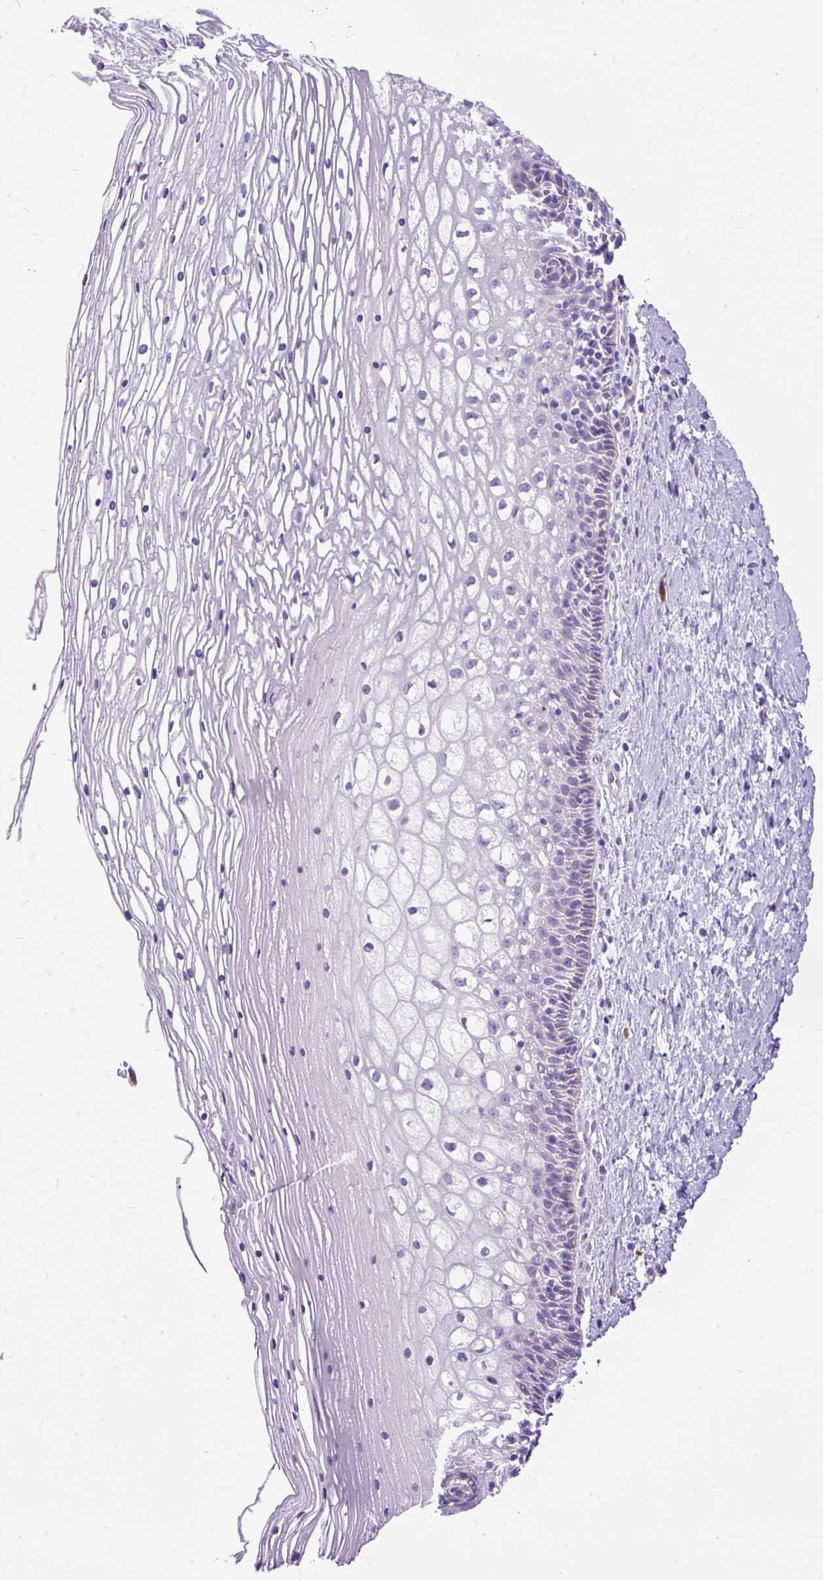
{"staining": {"intensity": "moderate", "quantity": "25%-75%", "location": "cytoplasmic/membranous"}, "tissue": "cervix", "cell_type": "Glandular cells", "image_type": "normal", "snomed": [{"axis": "morphology", "description": "Normal tissue, NOS"}, {"axis": "topography", "description": "Cervix"}], "caption": "Cervix stained with DAB IHC exhibits medium levels of moderate cytoplasmic/membranous staining in approximately 25%-75% of glandular cells. The staining is performed using DAB brown chromogen to label protein expression. The nuclei are counter-stained blue using hematoxylin.", "gene": "SYBU", "patient": {"sex": "female", "age": 36}}